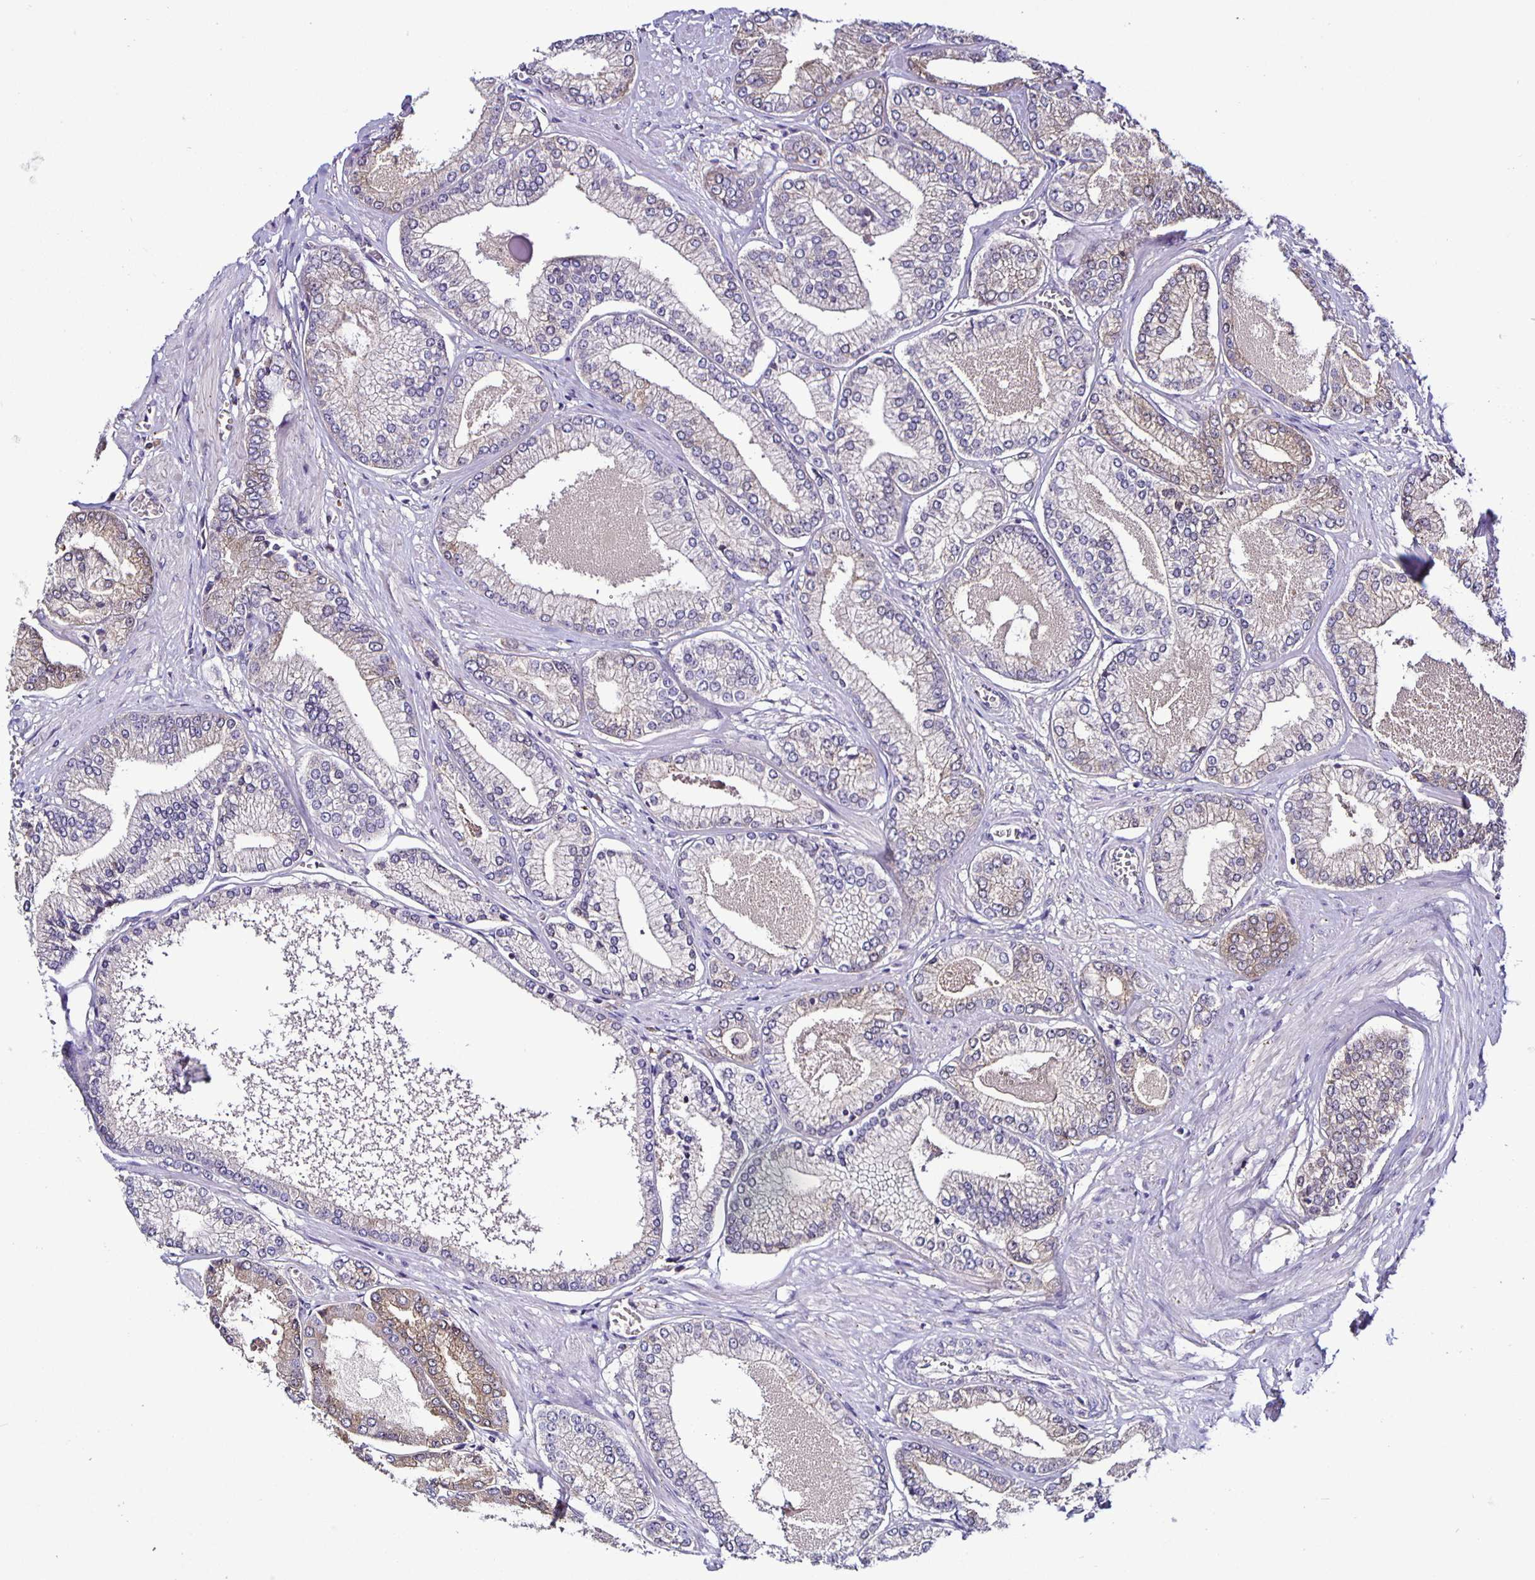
{"staining": {"intensity": "moderate", "quantity": "<25%", "location": "cytoplasmic/membranous"}, "tissue": "prostate cancer", "cell_type": "Tumor cells", "image_type": "cancer", "snomed": [{"axis": "morphology", "description": "Adenocarcinoma, Low grade"}, {"axis": "topography", "description": "Prostate"}], "caption": "Protein expression analysis of prostate cancer shows moderate cytoplasmic/membranous staining in about <25% of tumor cells.", "gene": "SNX5", "patient": {"sex": "male", "age": 55}}